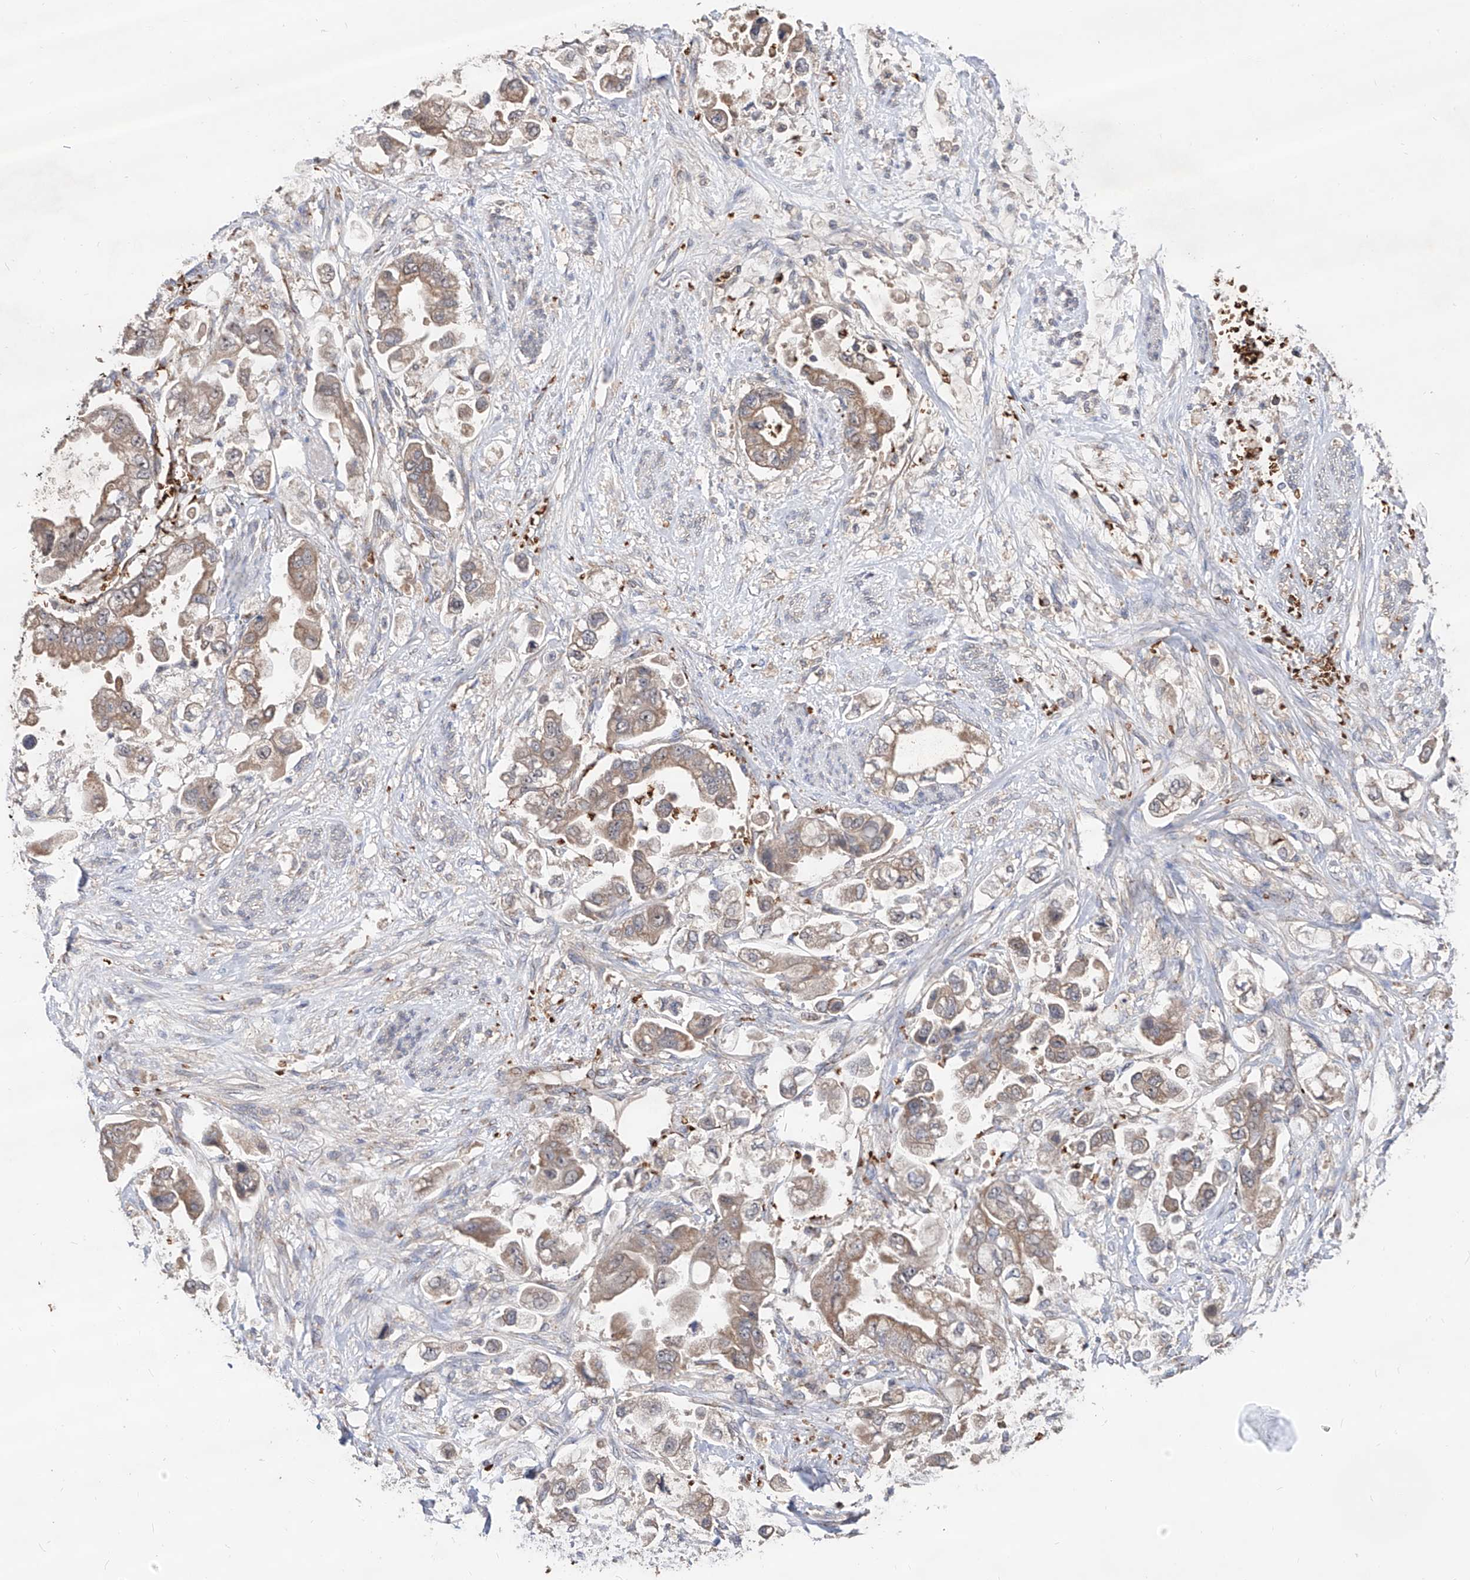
{"staining": {"intensity": "weak", "quantity": ">75%", "location": "cytoplasmic/membranous"}, "tissue": "stomach cancer", "cell_type": "Tumor cells", "image_type": "cancer", "snomed": [{"axis": "morphology", "description": "Adenocarcinoma, NOS"}, {"axis": "topography", "description": "Stomach"}], "caption": "Brown immunohistochemical staining in human adenocarcinoma (stomach) reveals weak cytoplasmic/membranous staining in approximately >75% of tumor cells.", "gene": "EDN1", "patient": {"sex": "male", "age": 62}}